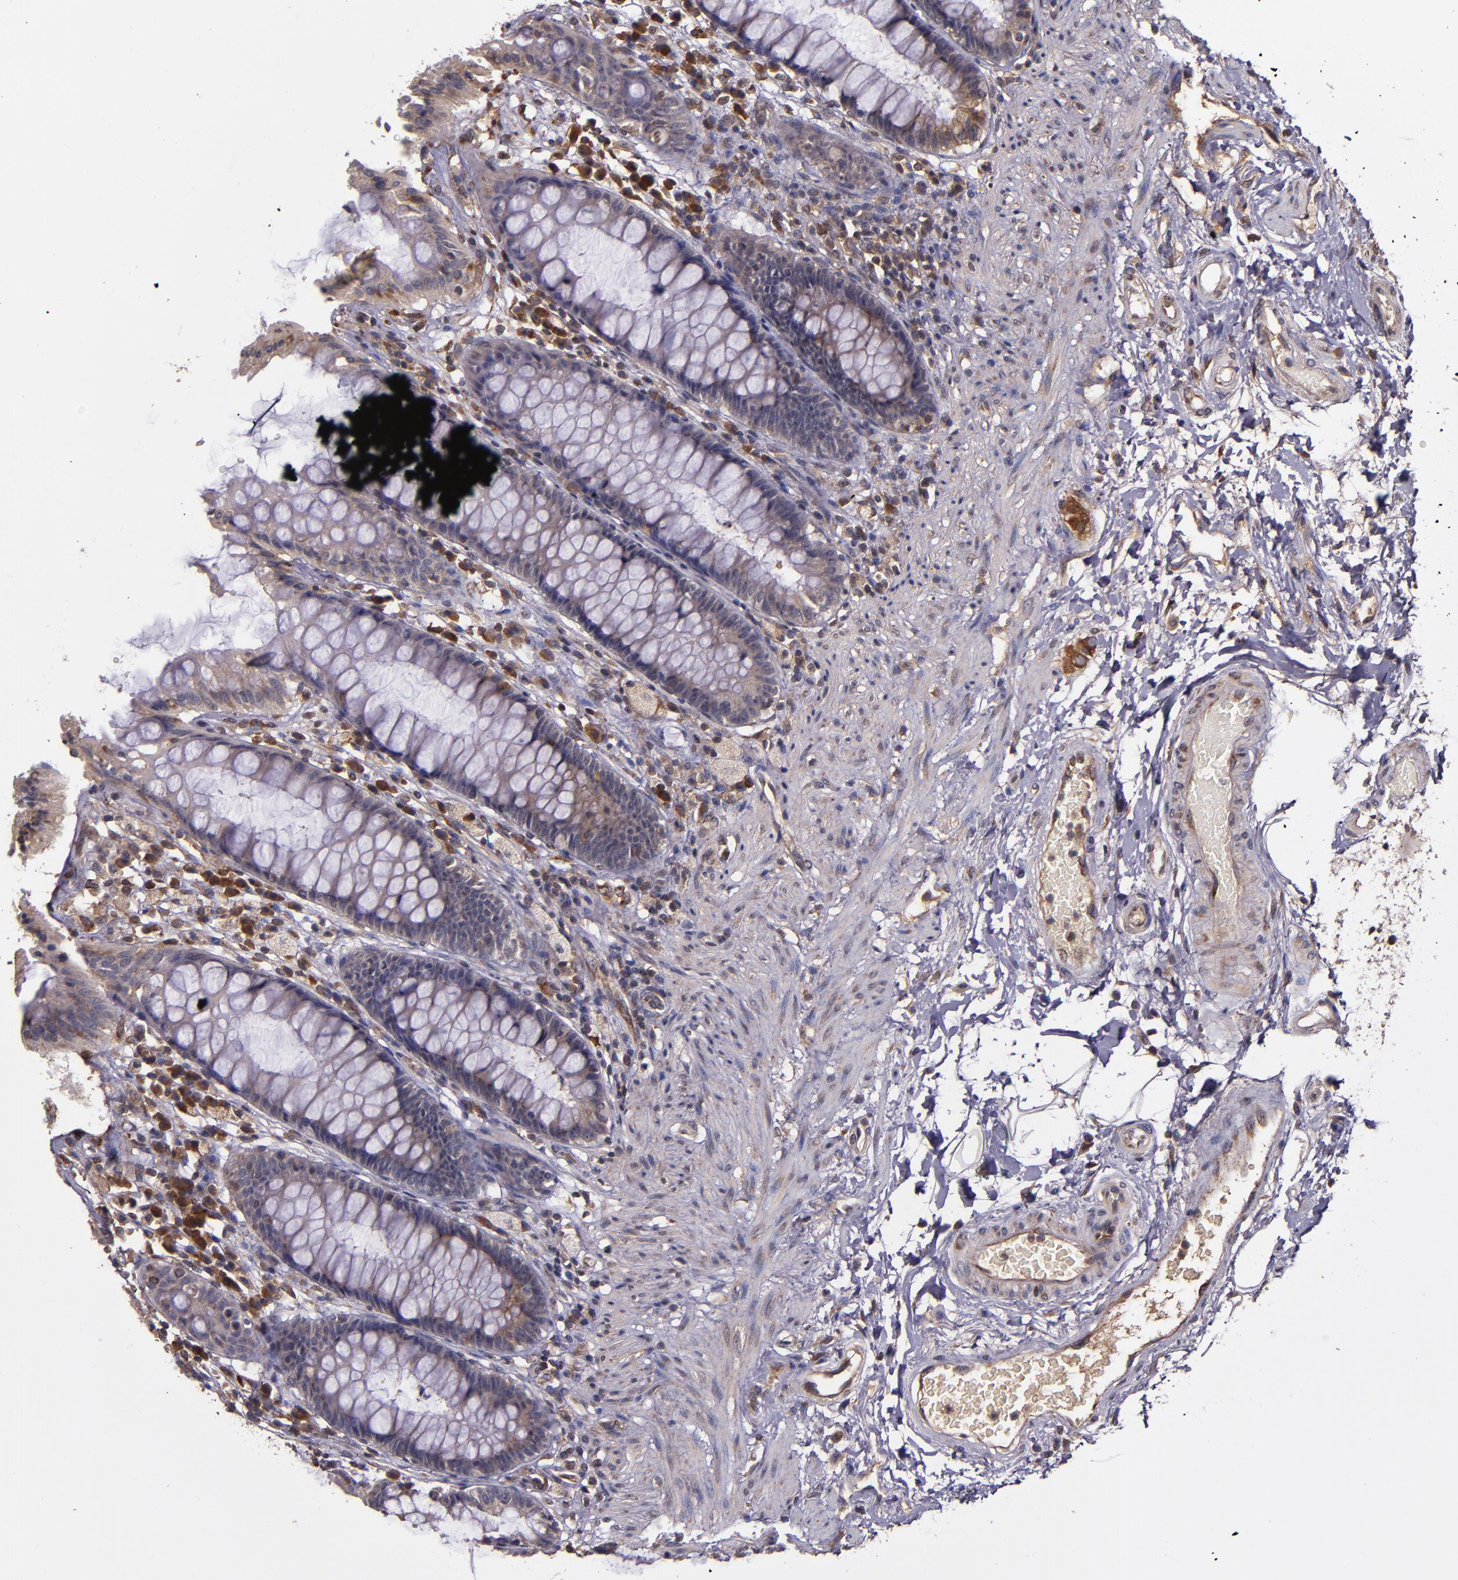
{"staining": {"intensity": "weak", "quantity": ">75%", "location": "cytoplasmic/membranous"}, "tissue": "rectum", "cell_type": "Glandular cells", "image_type": "normal", "snomed": [{"axis": "morphology", "description": "Normal tissue, NOS"}, {"axis": "topography", "description": "Rectum"}], "caption": "Immunohistochemistry of normal rectum reveals low levels of weak cytoplasmic/membranous positivity in approximately >75% of glandular cells. (DAB (3,3'-diaminobenzidine) IHC with brightfield microscopy, high magnification).", "gene": "PRAF2", "patient": {"sex": "female", "age": 46}}